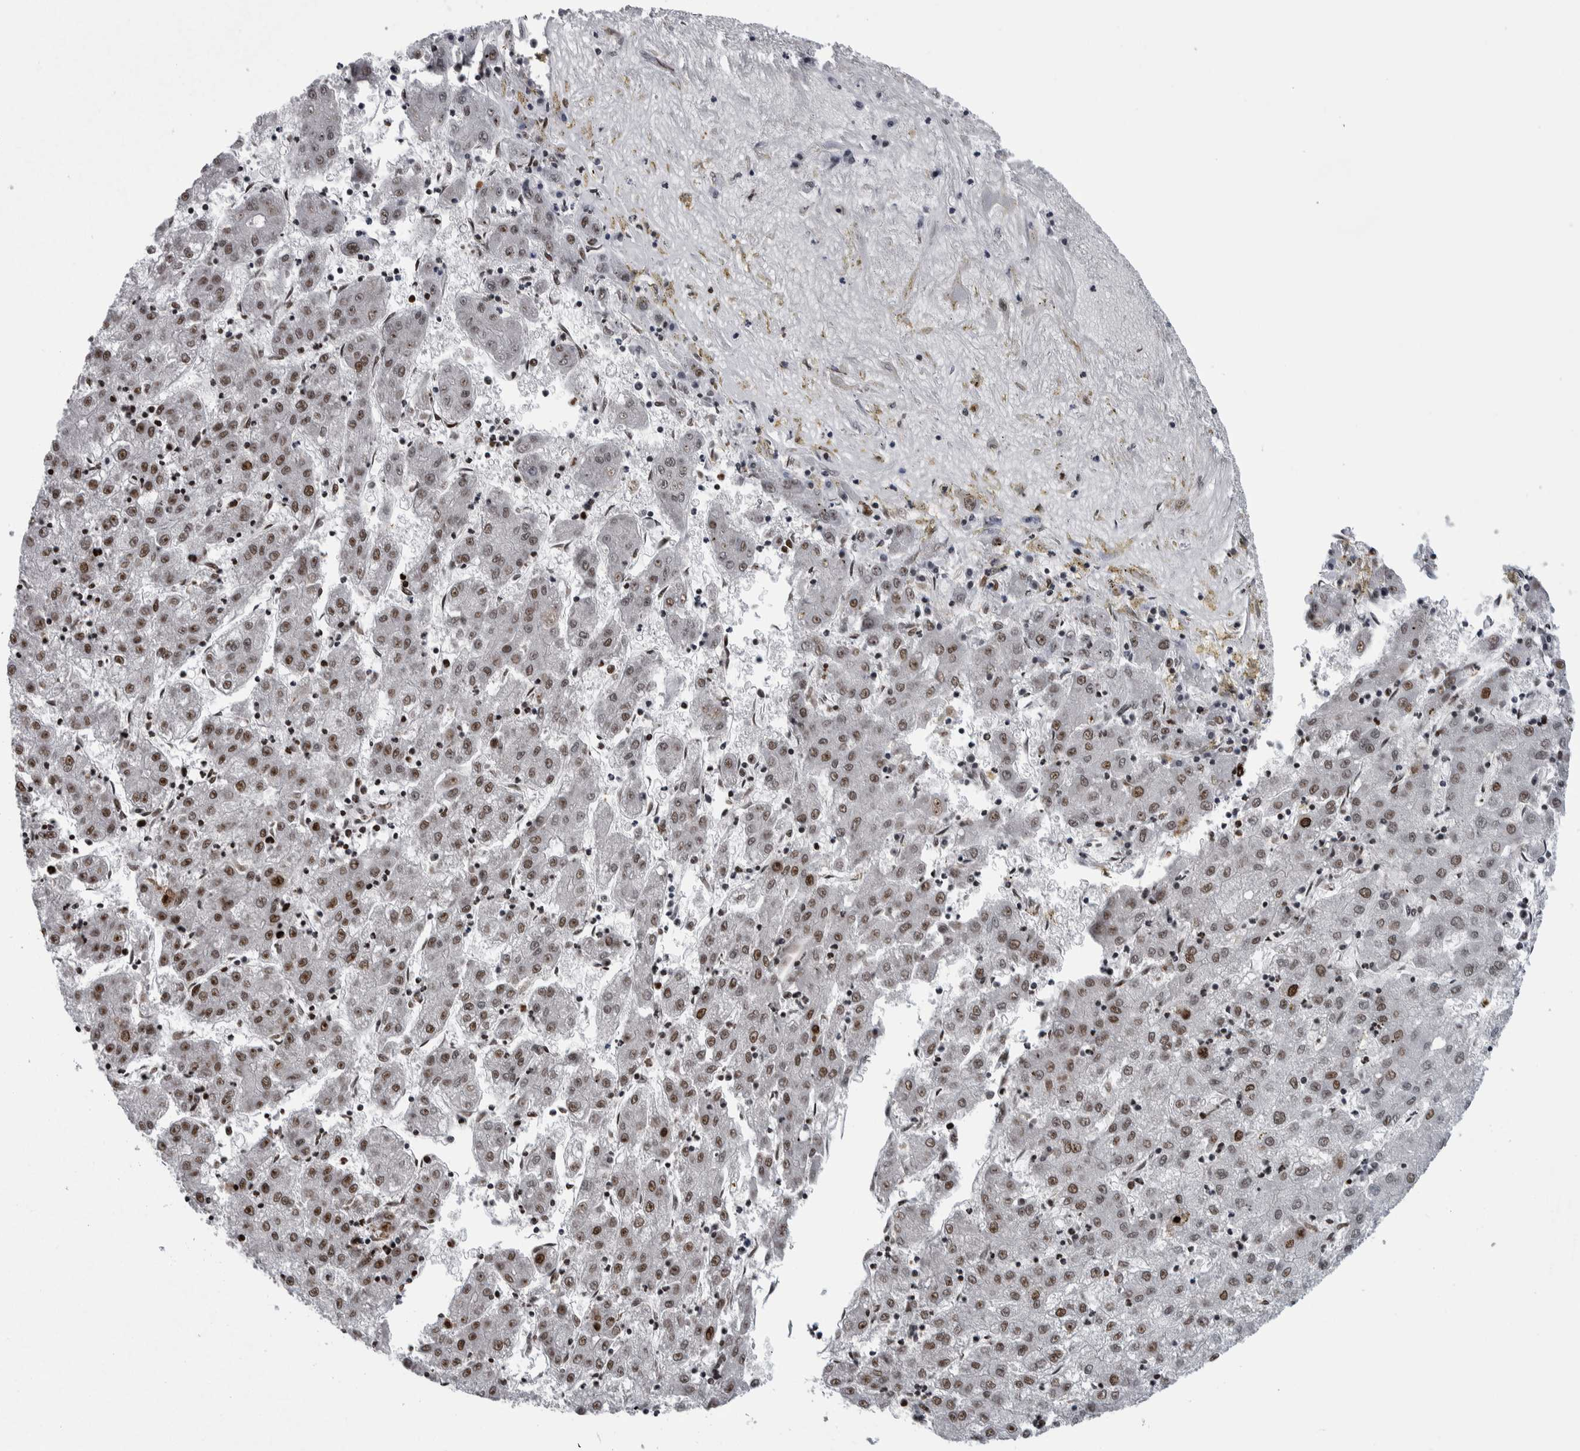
{"staining": {"intensity": "weak", "quantity": ">75%", "location": "nuclear"}, "tissue": "liver cancer", "cell_type": "Tumor cells", "image_type": "cancer", "snomed": [{"axis": "morphology", "description": "Carcinoma, Hepatocellular, NOS"}, {"axis": "topography", "description": "Liver"}], "caption": "High-power microscopy captured an immunohistochemistry histopathology image of liver cancer, revealing weak nuclear expression in approximately >75% of tumor cells.", "gene": "TOP2B", "patient": {"sex": "male", "age": 72}}